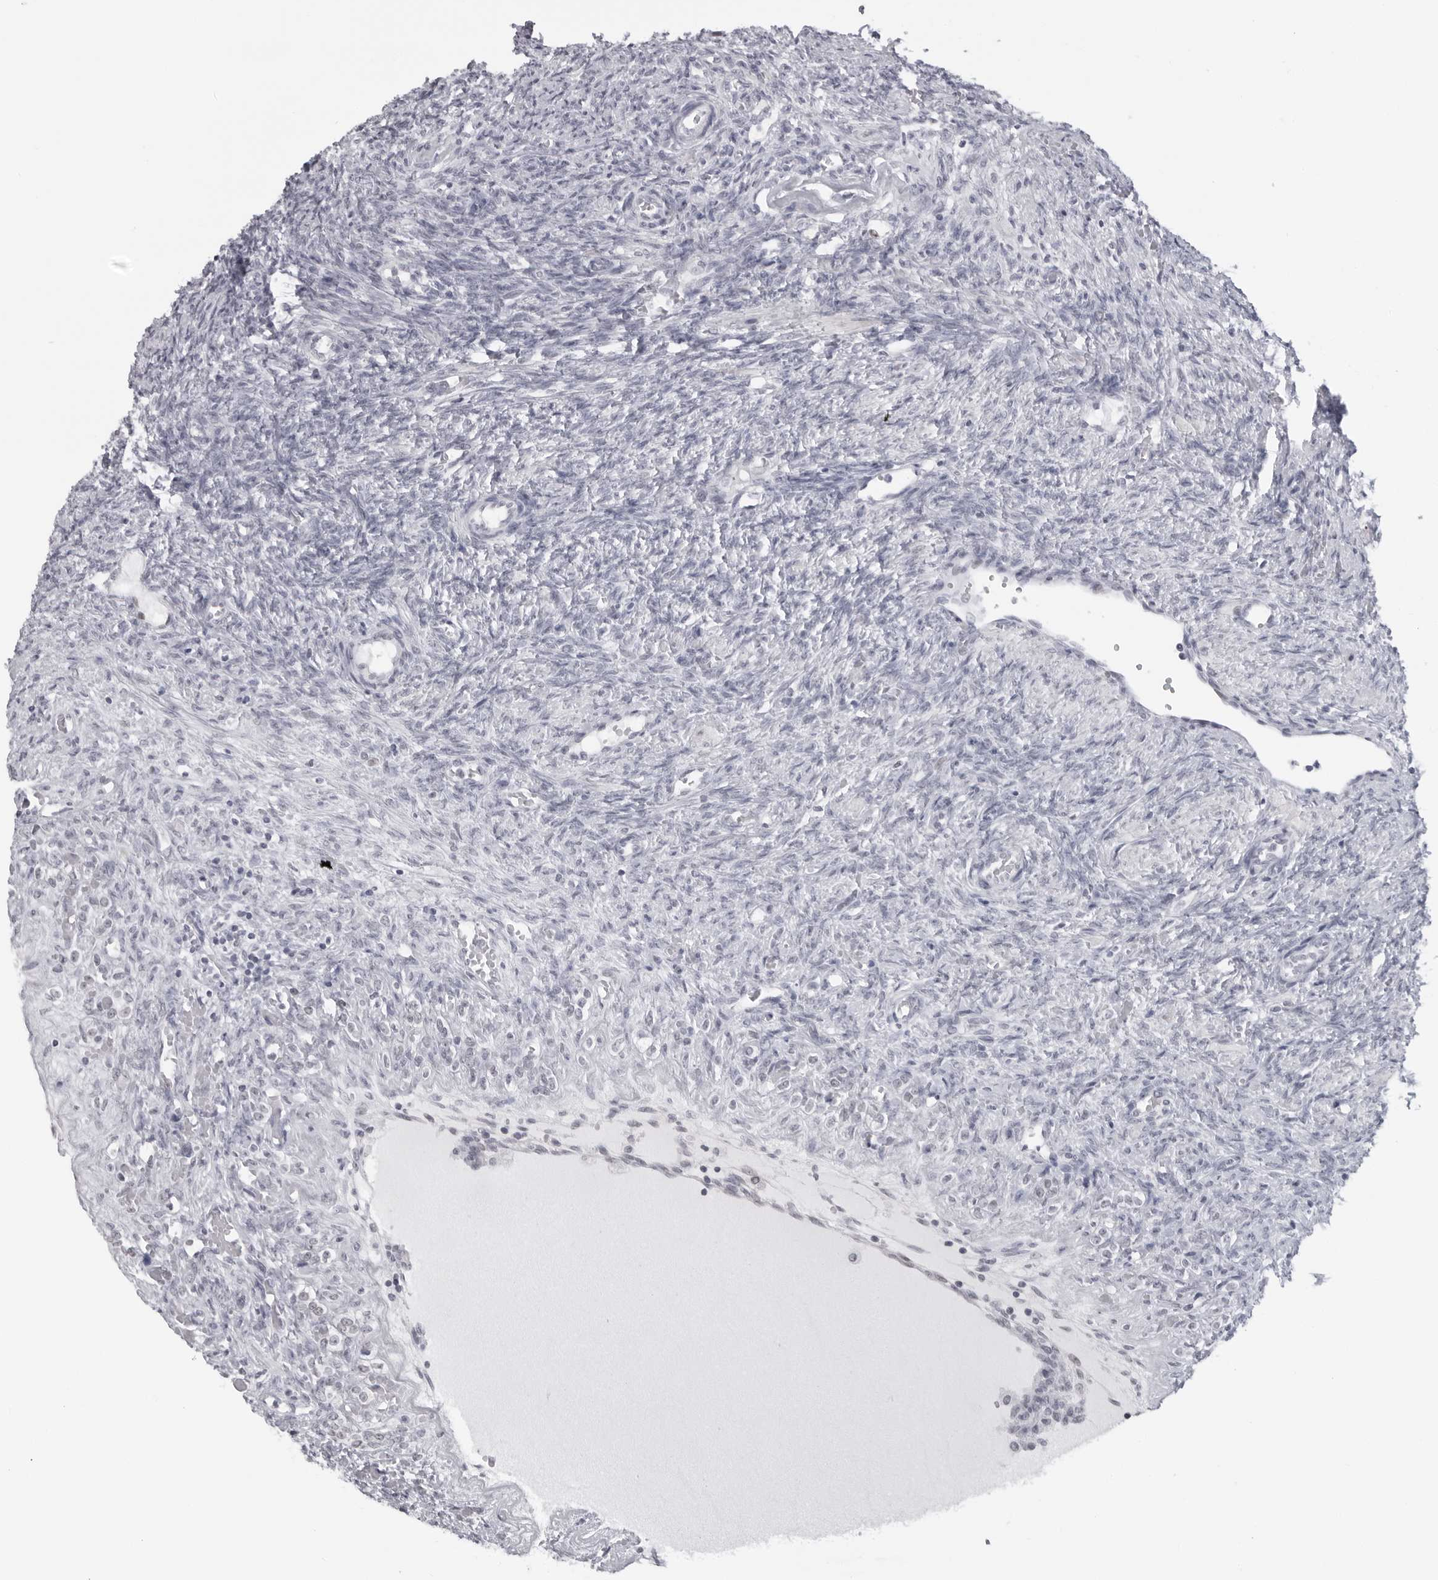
{"staining": {"intensity": "negative", "quantity": "none", "location": "none"}, "tissue": "ovary", "cell_type": "Ovarian stroma cells", "image_type": "normal", "snomed": [{"axis": "morphology", "description": "Normal tissue, NOS"}, {"axis": "topography", "description": "Ovary"}], "caption": "Histopathology image shows no protein positivity in ovarian stroma cells of unremarkable ovary.", "gene": "ESPN", "patient": {"sex": "female", "age": 41}}